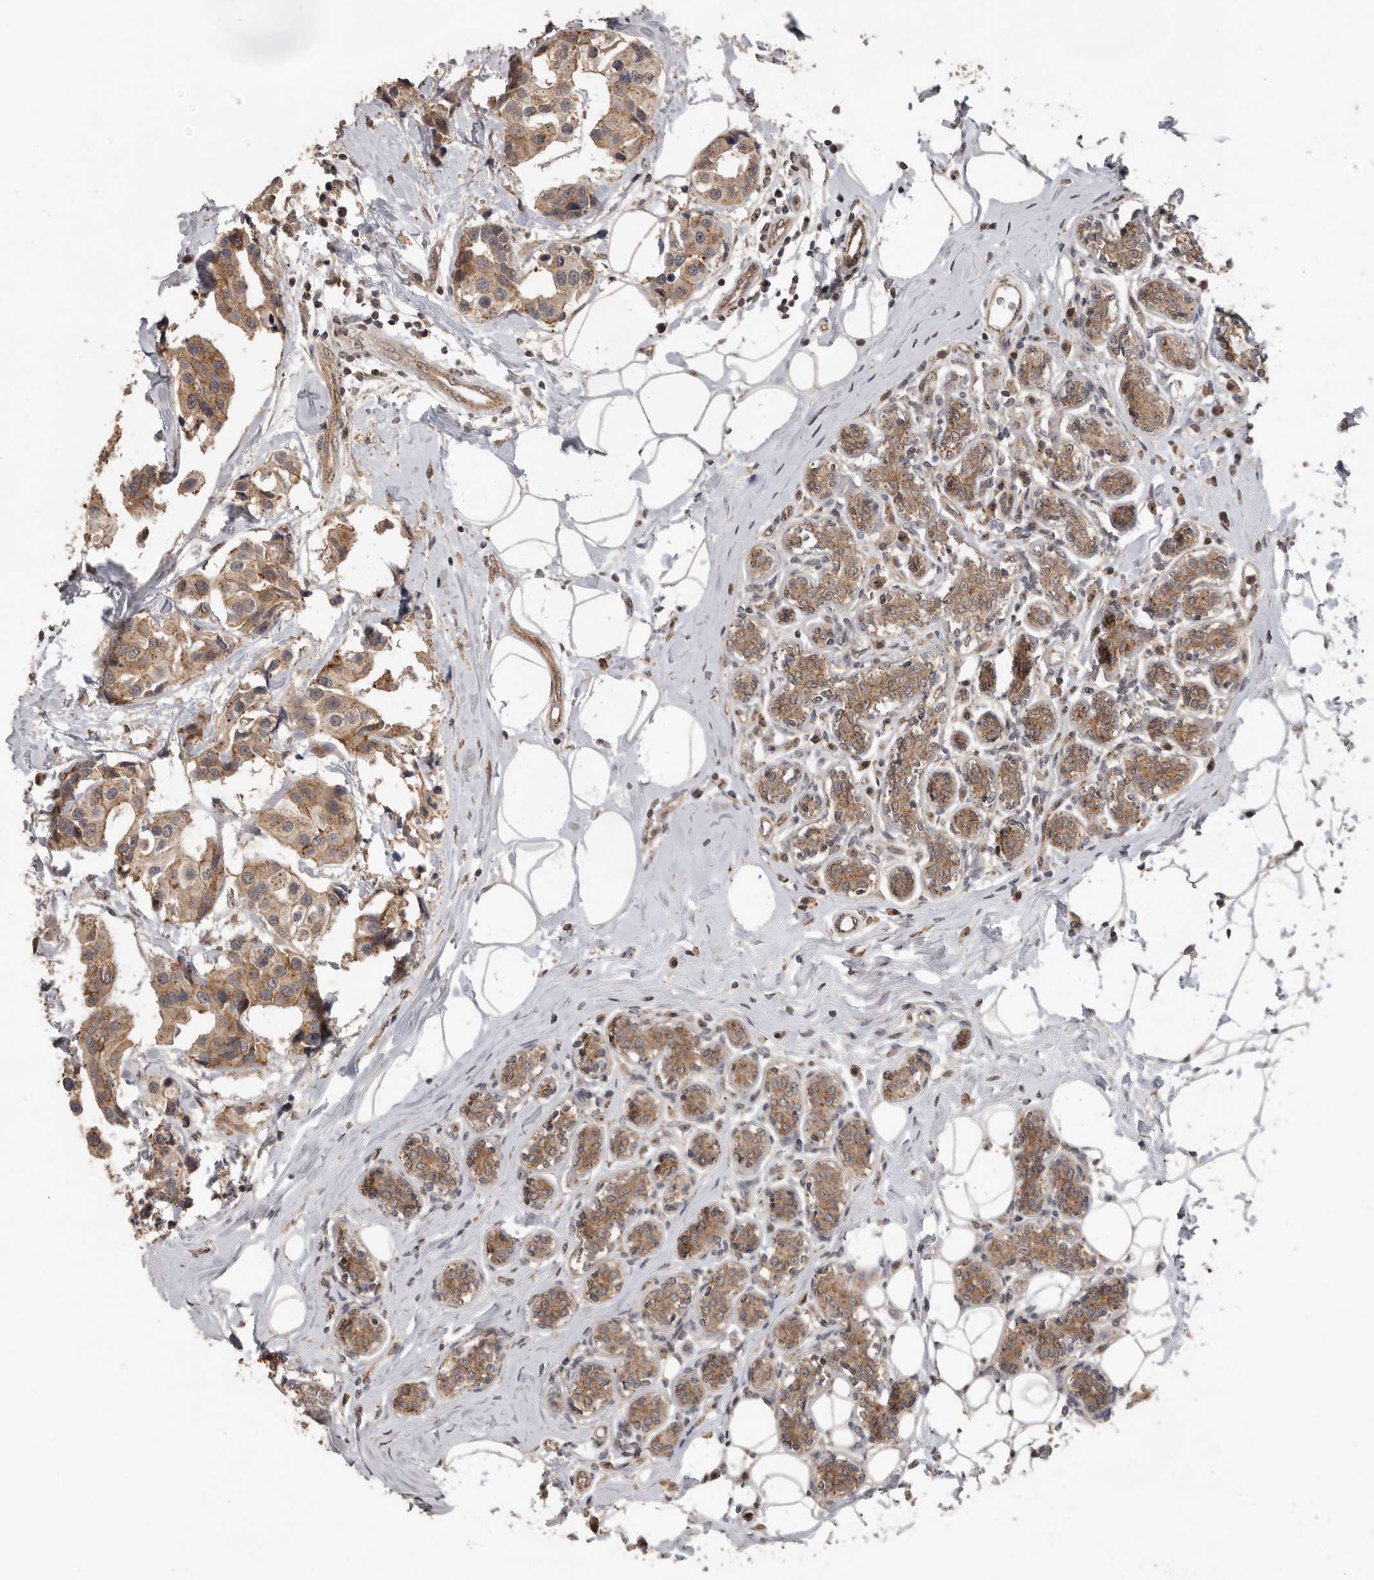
{"staining": {"intensity": "moderate", "quantity": ">75%", "location": "cytoplasmic/membranous"}, "tissue": "breast cancer", "cell_type": "Tumor cells", "image_type": "cancer", "snomed": [{"axis": "morphology", "description": "Normal tissue, NOS"}, {"axis": "morphology", "description": "Duct carcinoma"}, {"axis": "topography", "description": "Breast"}], "caption": "Moderate cytoplasmic/membranous staining is seen in about >75% of tumor cells in breast cancer (infiltrating ductal carcinoma). The protein is stained brown, and the nuclei are stained in blue (DAB (3,3'-diaminobenzidine) IHC with brightfield microscopy, high magnification).", "gene": "CEP350", "patient": {"sex": "female", "age": 39}}